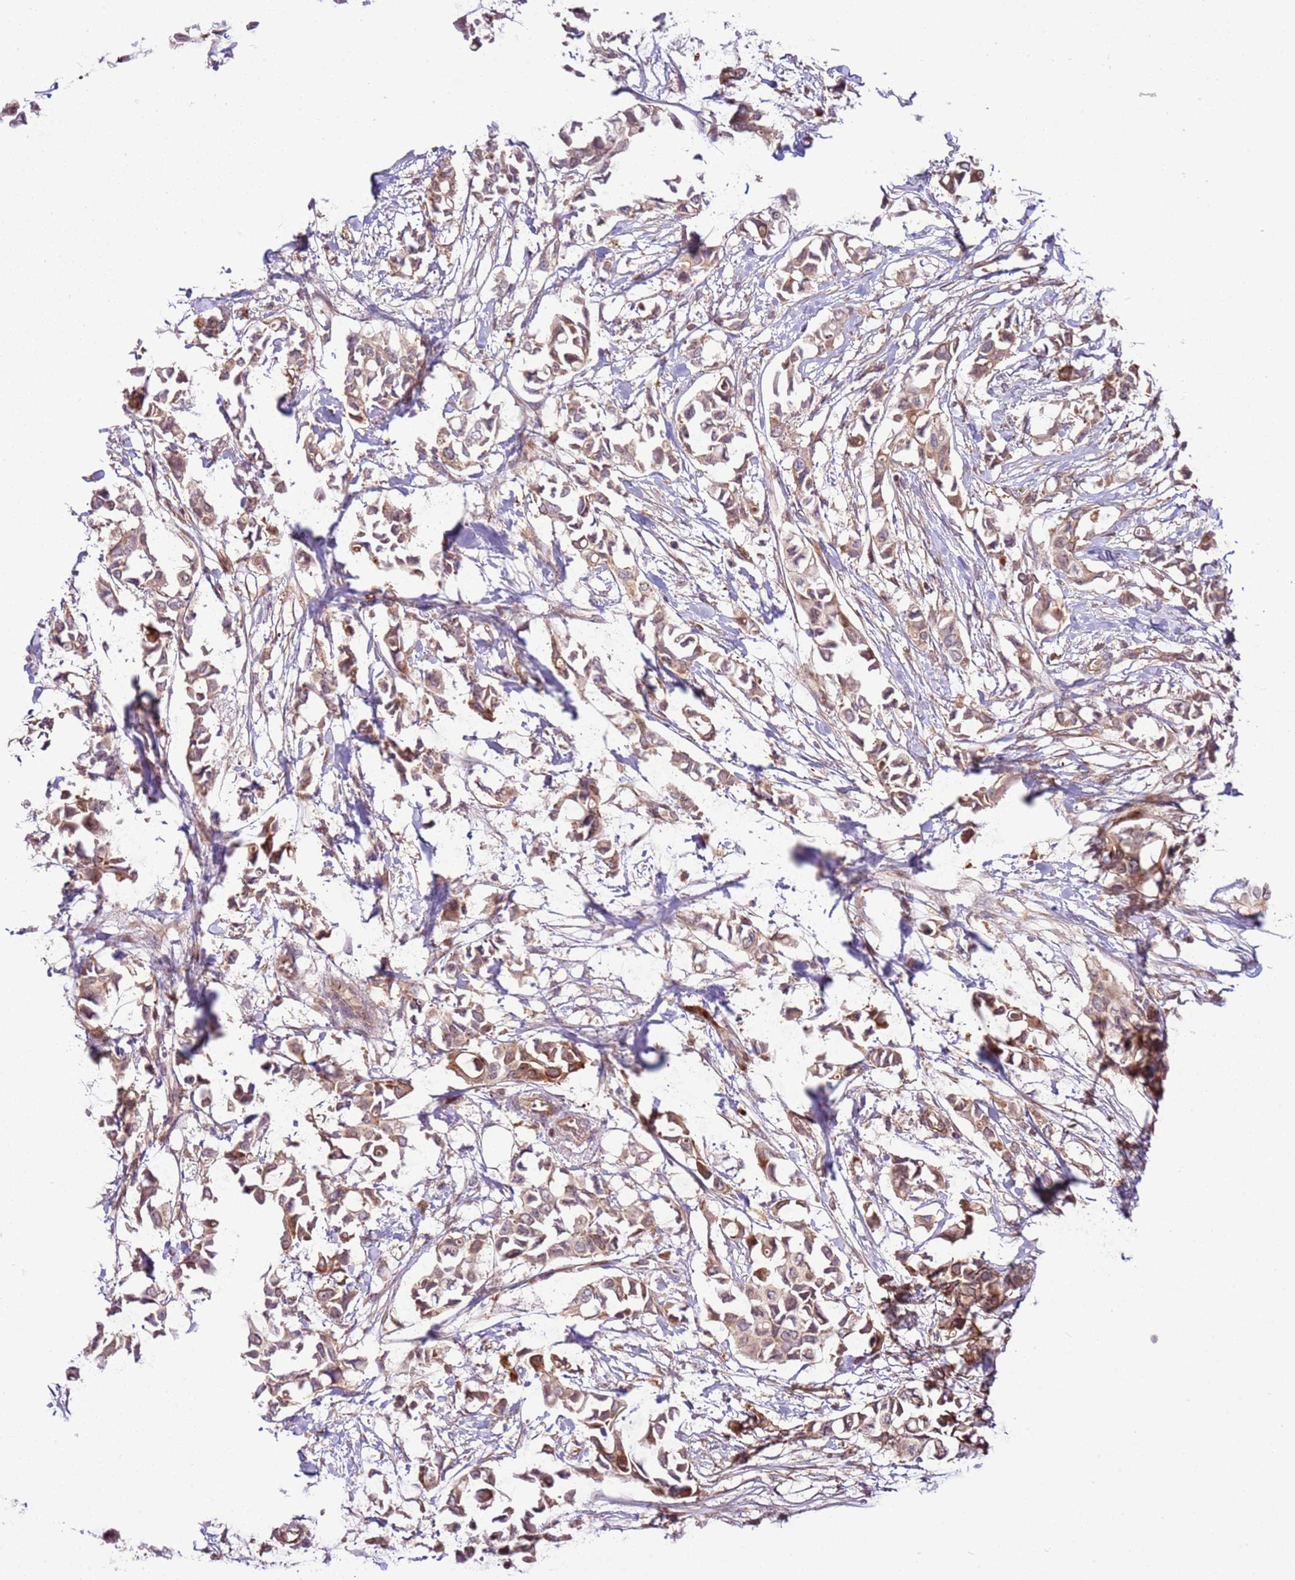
{"staining": {"intensity": "moderate", "quantity": "25%-75%", "location": "cytoplasmic/membranous"}, "tissue": "breast cancer", "cell_type": "Tumor cells", "image_type": "cancer", "snomed": [{"axis": "morphology", "description": "Duct carcinoma"}, {"axis": "topography", "description": "Breast"}], "caption": "Protein analysis of infiltrating ductal carcinoma (breast) tissue demonstrates moderate cytoplasmic/membranous staining in about 25%-75% of tumor cells. (Brightfield microscopy of DAB IHC at high magnification).", "gene": "ZNF624", "patient": {"sex": "female", "age": 41}}